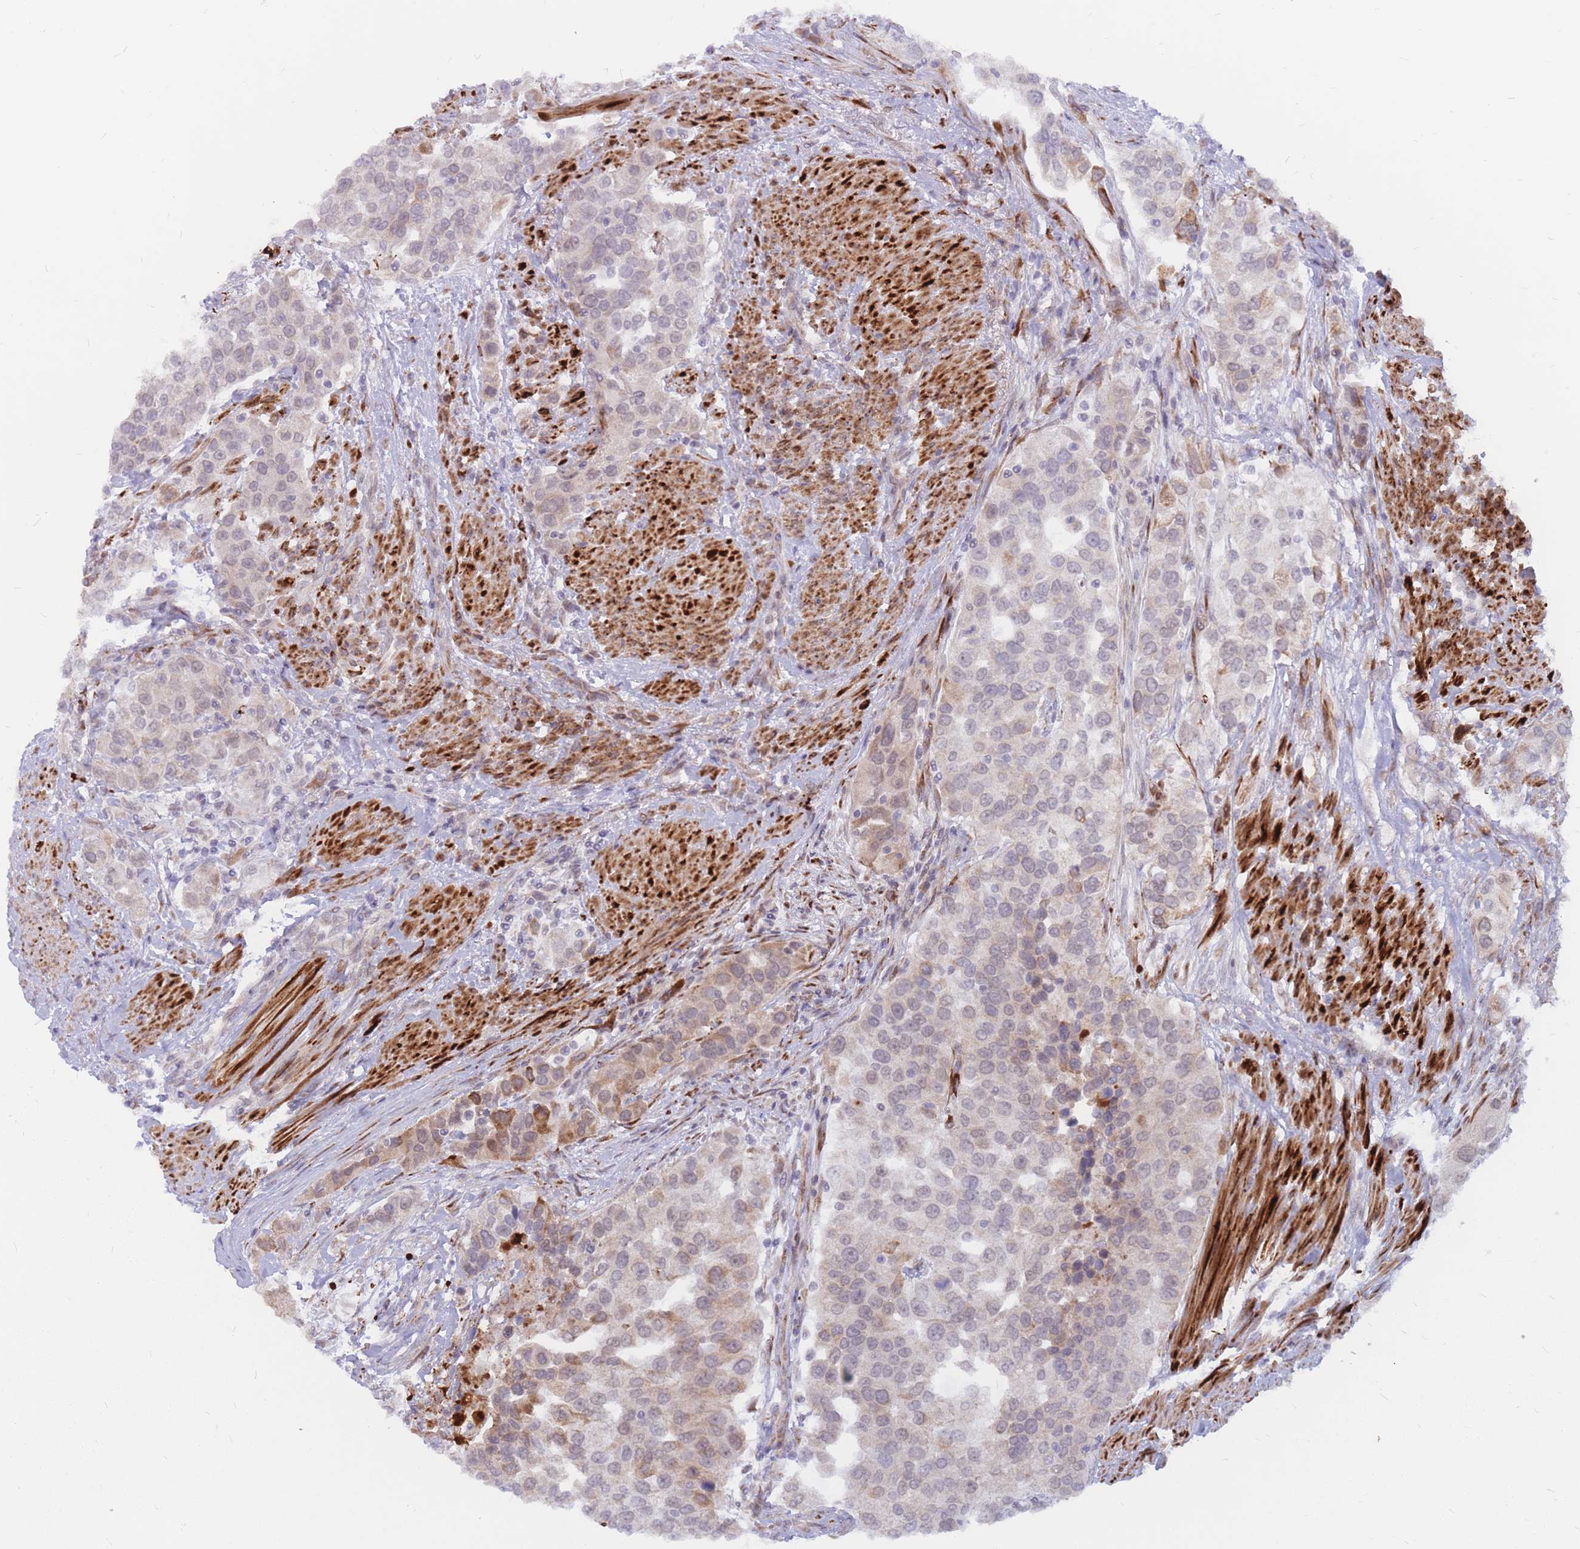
{"staining": {"intensity": "weak", "quantity": "<25%", "location": "cytoplasmic/membranous"}, "tissue": "urothelial cancer", "cell_type": "Tumor cells", "image_type": "cancer", "snomed": [{"axis": "morphology", "description": "Urothelial carcinoma, High grade"}, {"axis": "topography", "description": "Urinary bladder"}], "caption": "Tumor cells are negative for brown protein staining in urothelial carcinoma (high-grade).", "gene": "ADD2", "patient": {"sex": "female", "age": 80}}